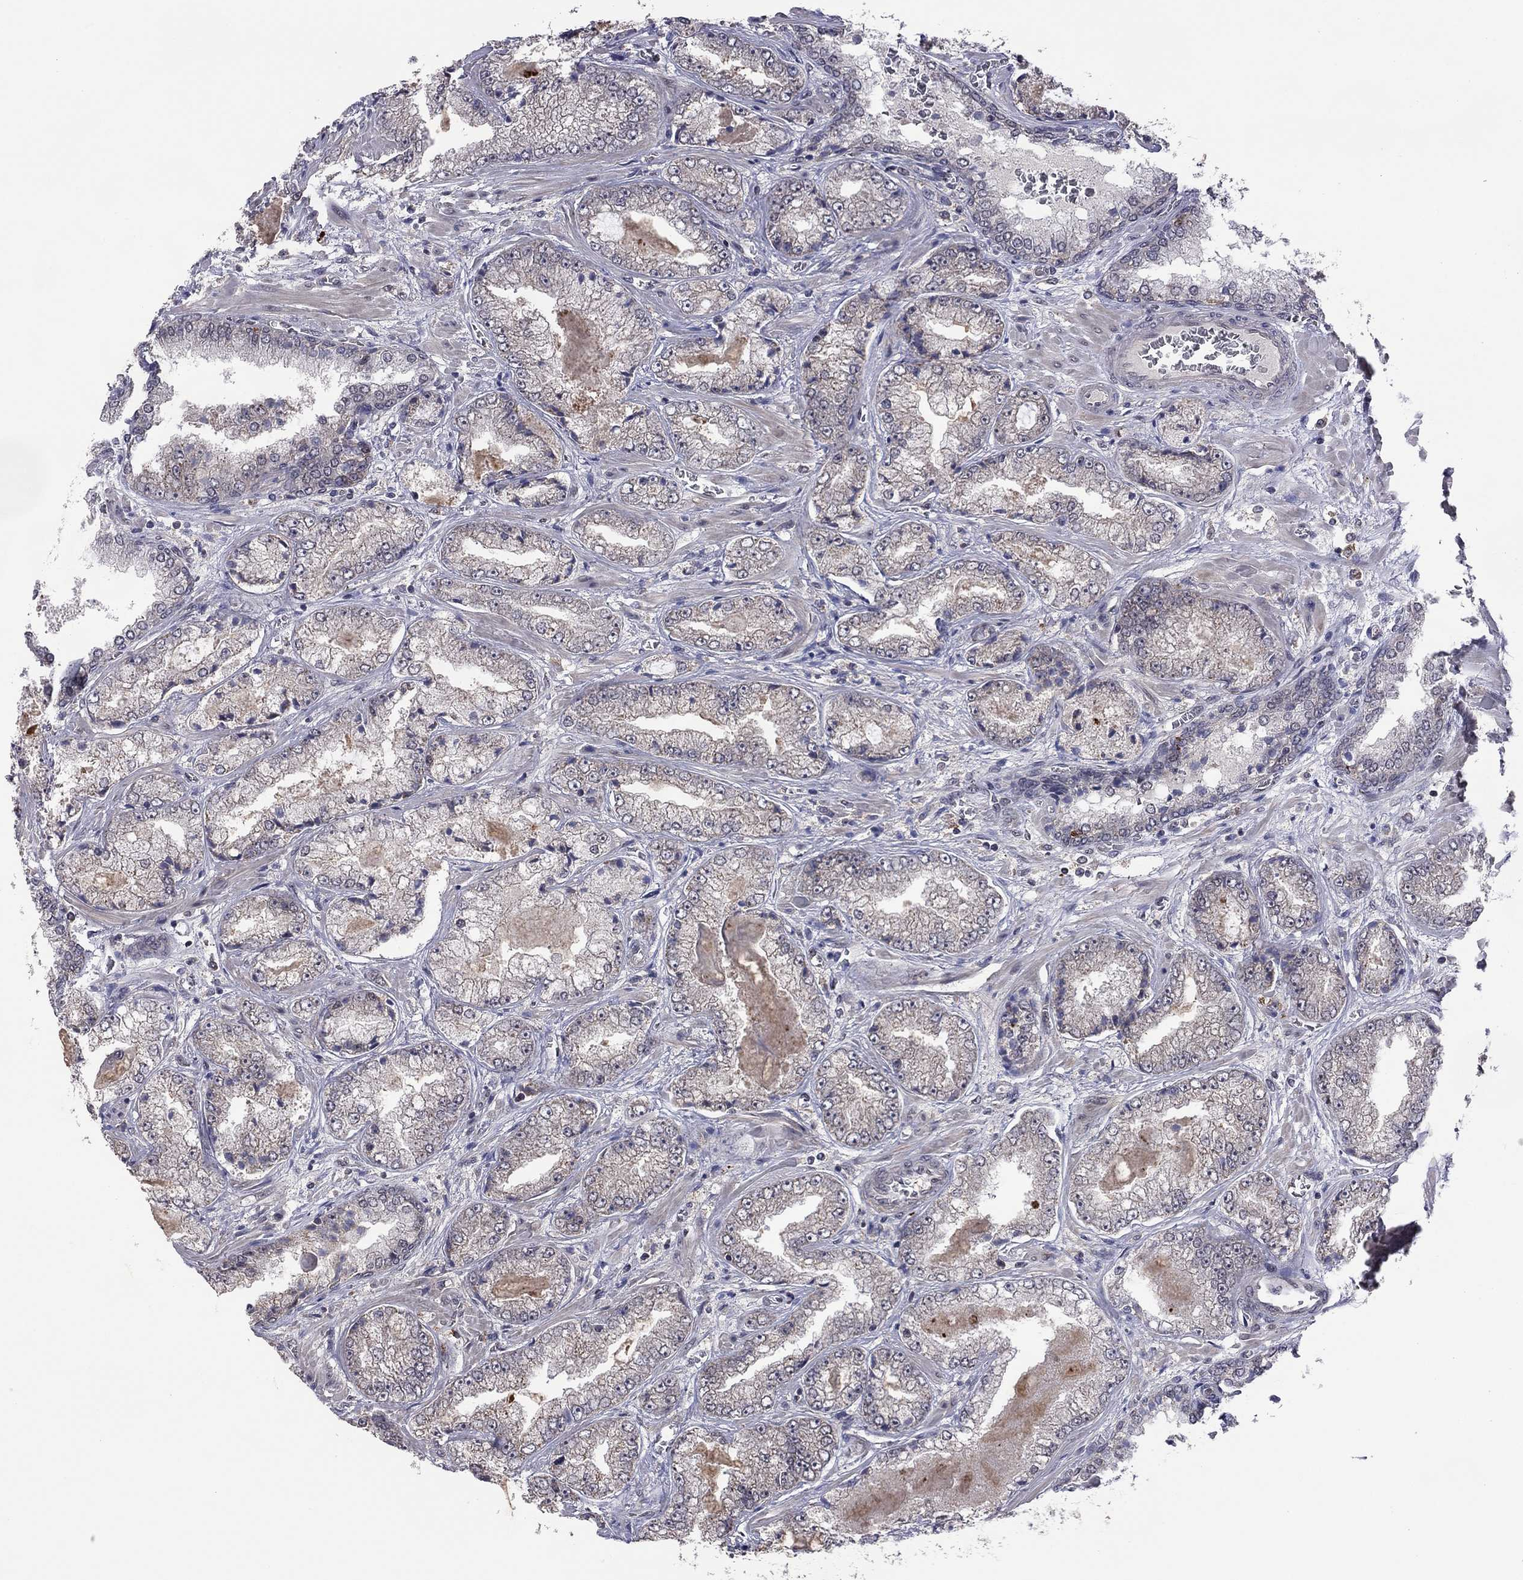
{"staining": {"intensity": "negative", "quantity": "none", "location": "none"}, "tissue": "prostate cancer", "cell_type": "Tumor cells", "image_type": "cancer", "snomed": [{"axis": "morphology", "description": "Adenocarcinoma, Low grade"}, {"axis": "topography", "description": "Prostate"}], "caption": "There is no significant expression in tumor cells of prostate adenocarcinoma (low-grade). (IHC, brightfield microscopy, high magnification).", "gene": "GPAA1", "patient": {"sex": "male", "age": 57}}